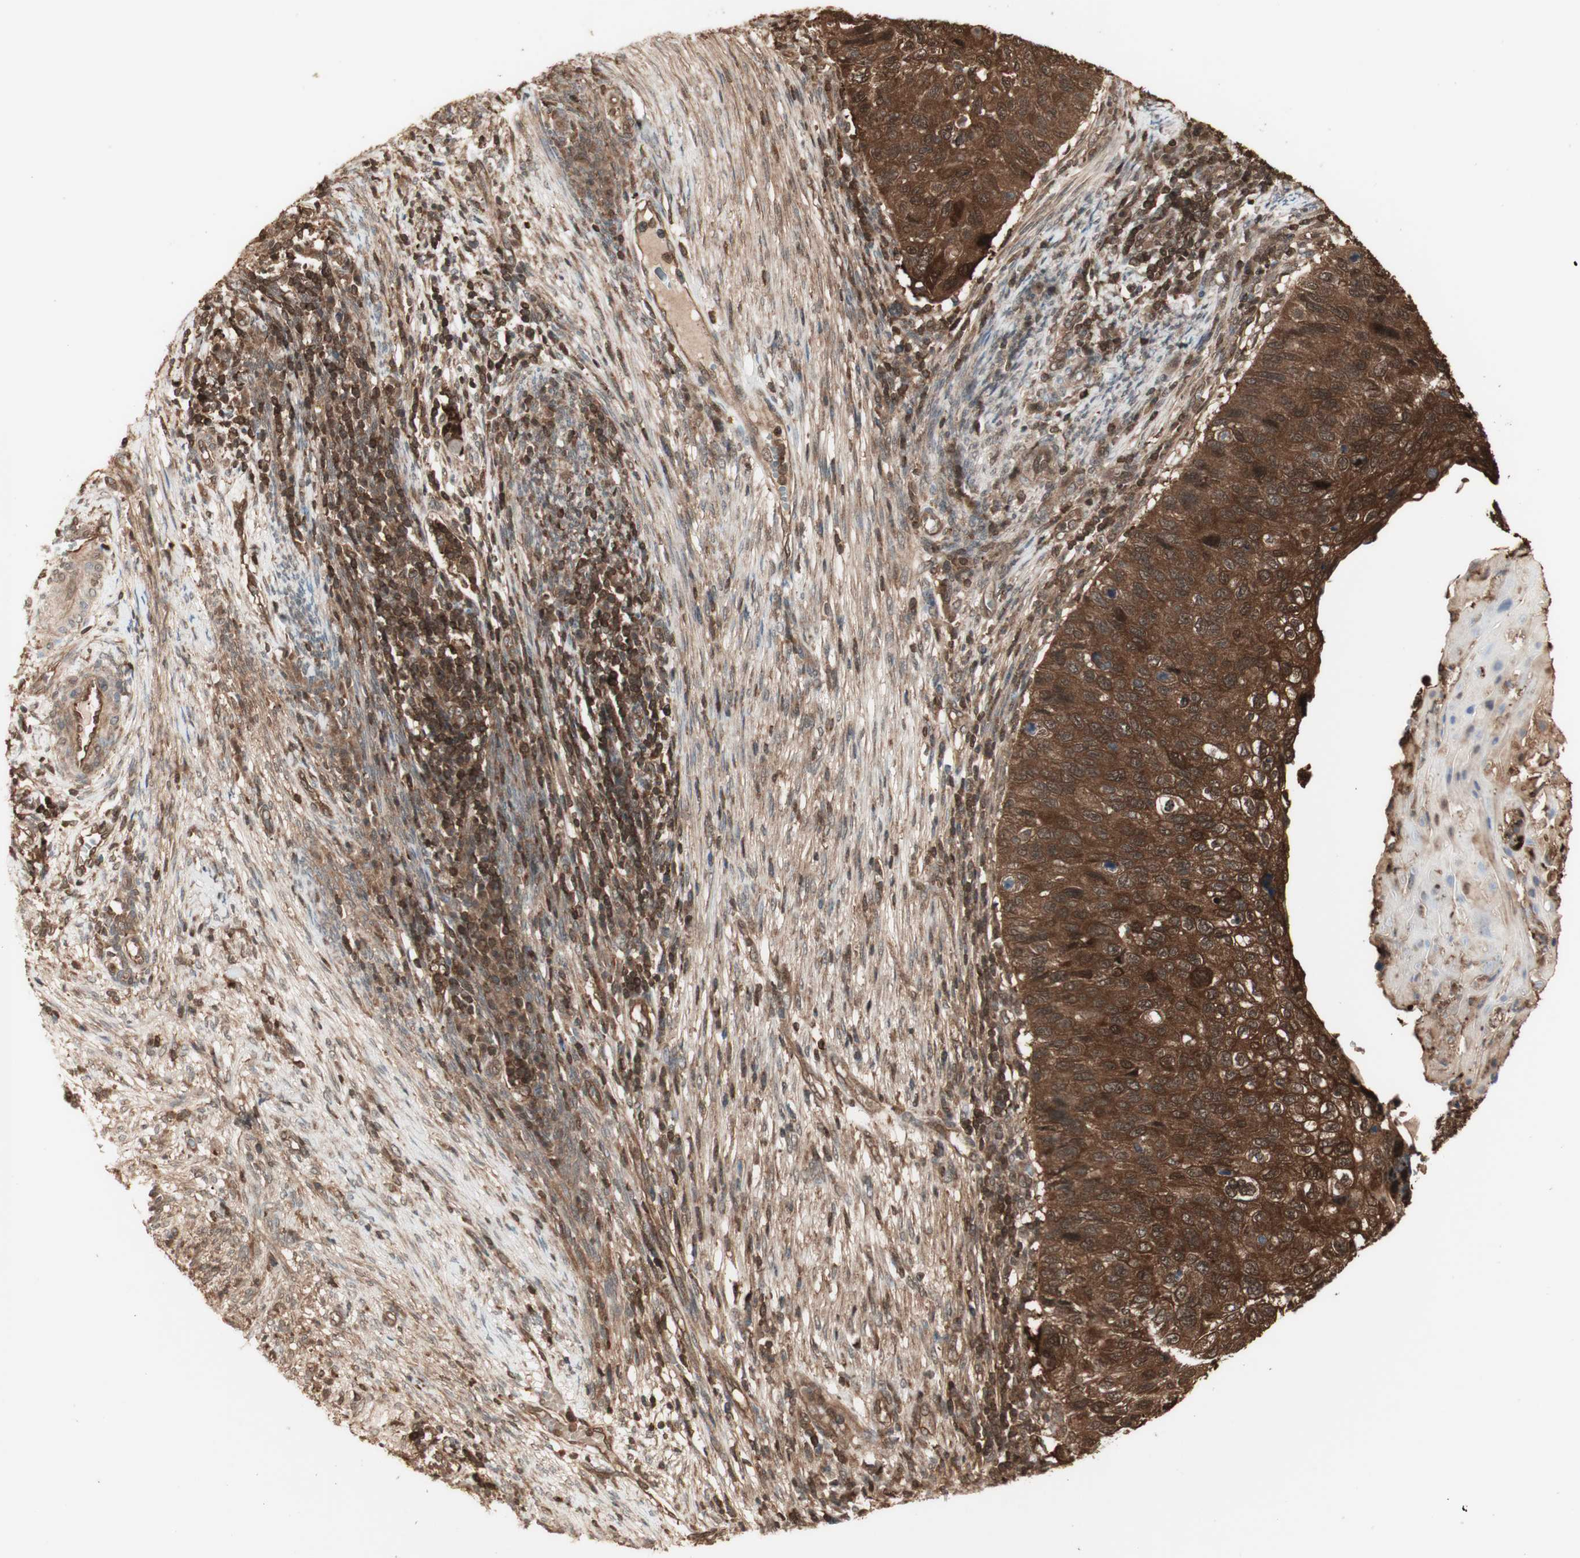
{"staining": {"intensity": "strong", "quantity": ">75%", "location": "cytoplasmic/membranous,nuclear"}, "tissue": "cervical cancer", "cell_type": "Tumor cells", "image_type": "cancer", "snomed": [{"axis": "morphology", "description": "Squamous cell carcinoma, NOS"}, {"axis": "topography", "description": "Cervix"}], "caption": "Tumor cells reveal strong cytoplasmic/membranous and nuclear positivity in approximately >75% of cells in squamous cell carcinoma (cervical).", "gene": "YWHAB", "patient": {"sex": "female", "age": 70}}